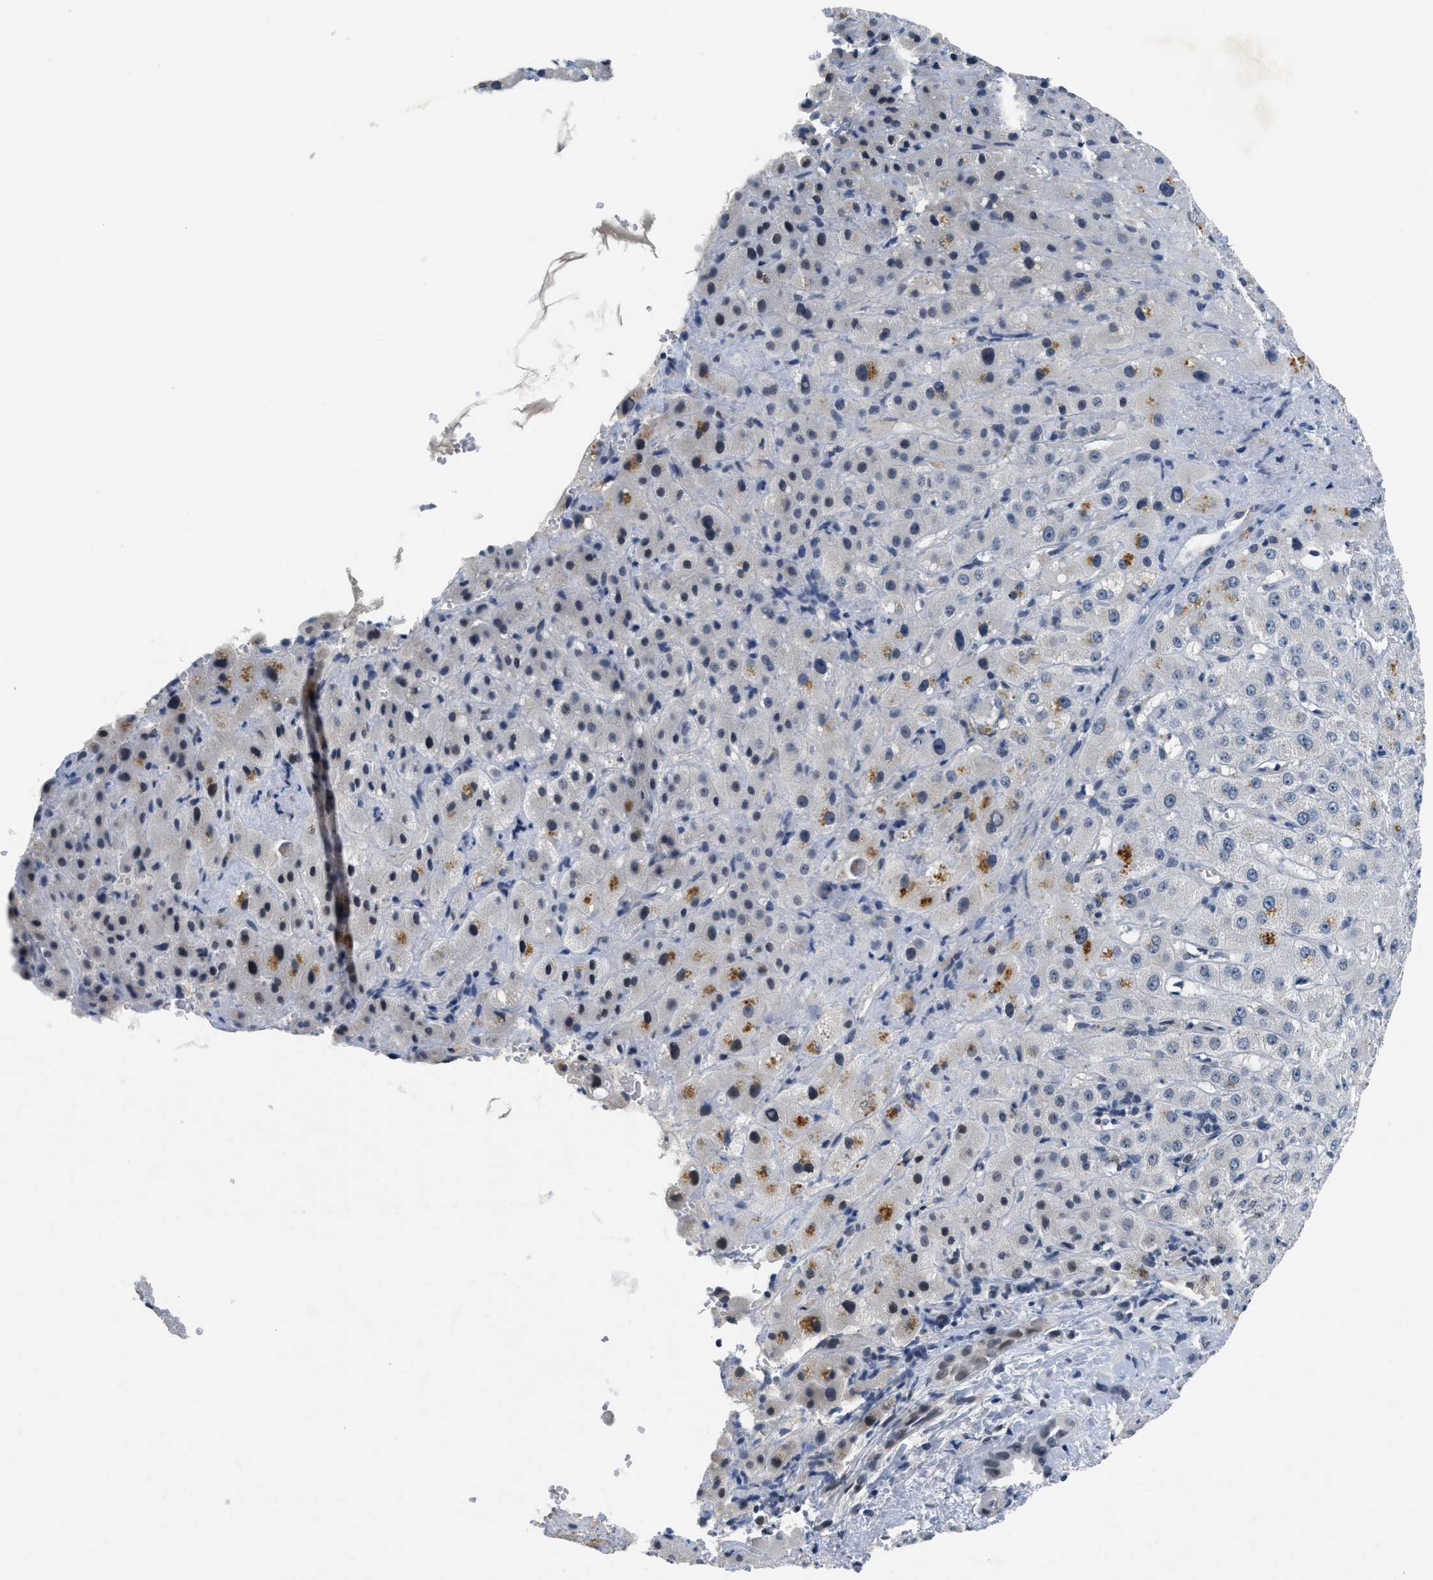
{"staining": {"intensity": "negative", "quantity": "none", "location": "none"}, "tissue": "liver cancer", "cell_type": "Tumor cells", "image_type": "cancer", "snomed": [{"axis": "morphology", "description": "Cholangiocarcinoma"}, {"axis": "topography", "description": "Liver"}], "caption": "There is no significant expression in tumor cells of liver cancer (cholangiocarcinoma).", "gene": "MZF1", "patient": {"sex": "female", "age": 65}}